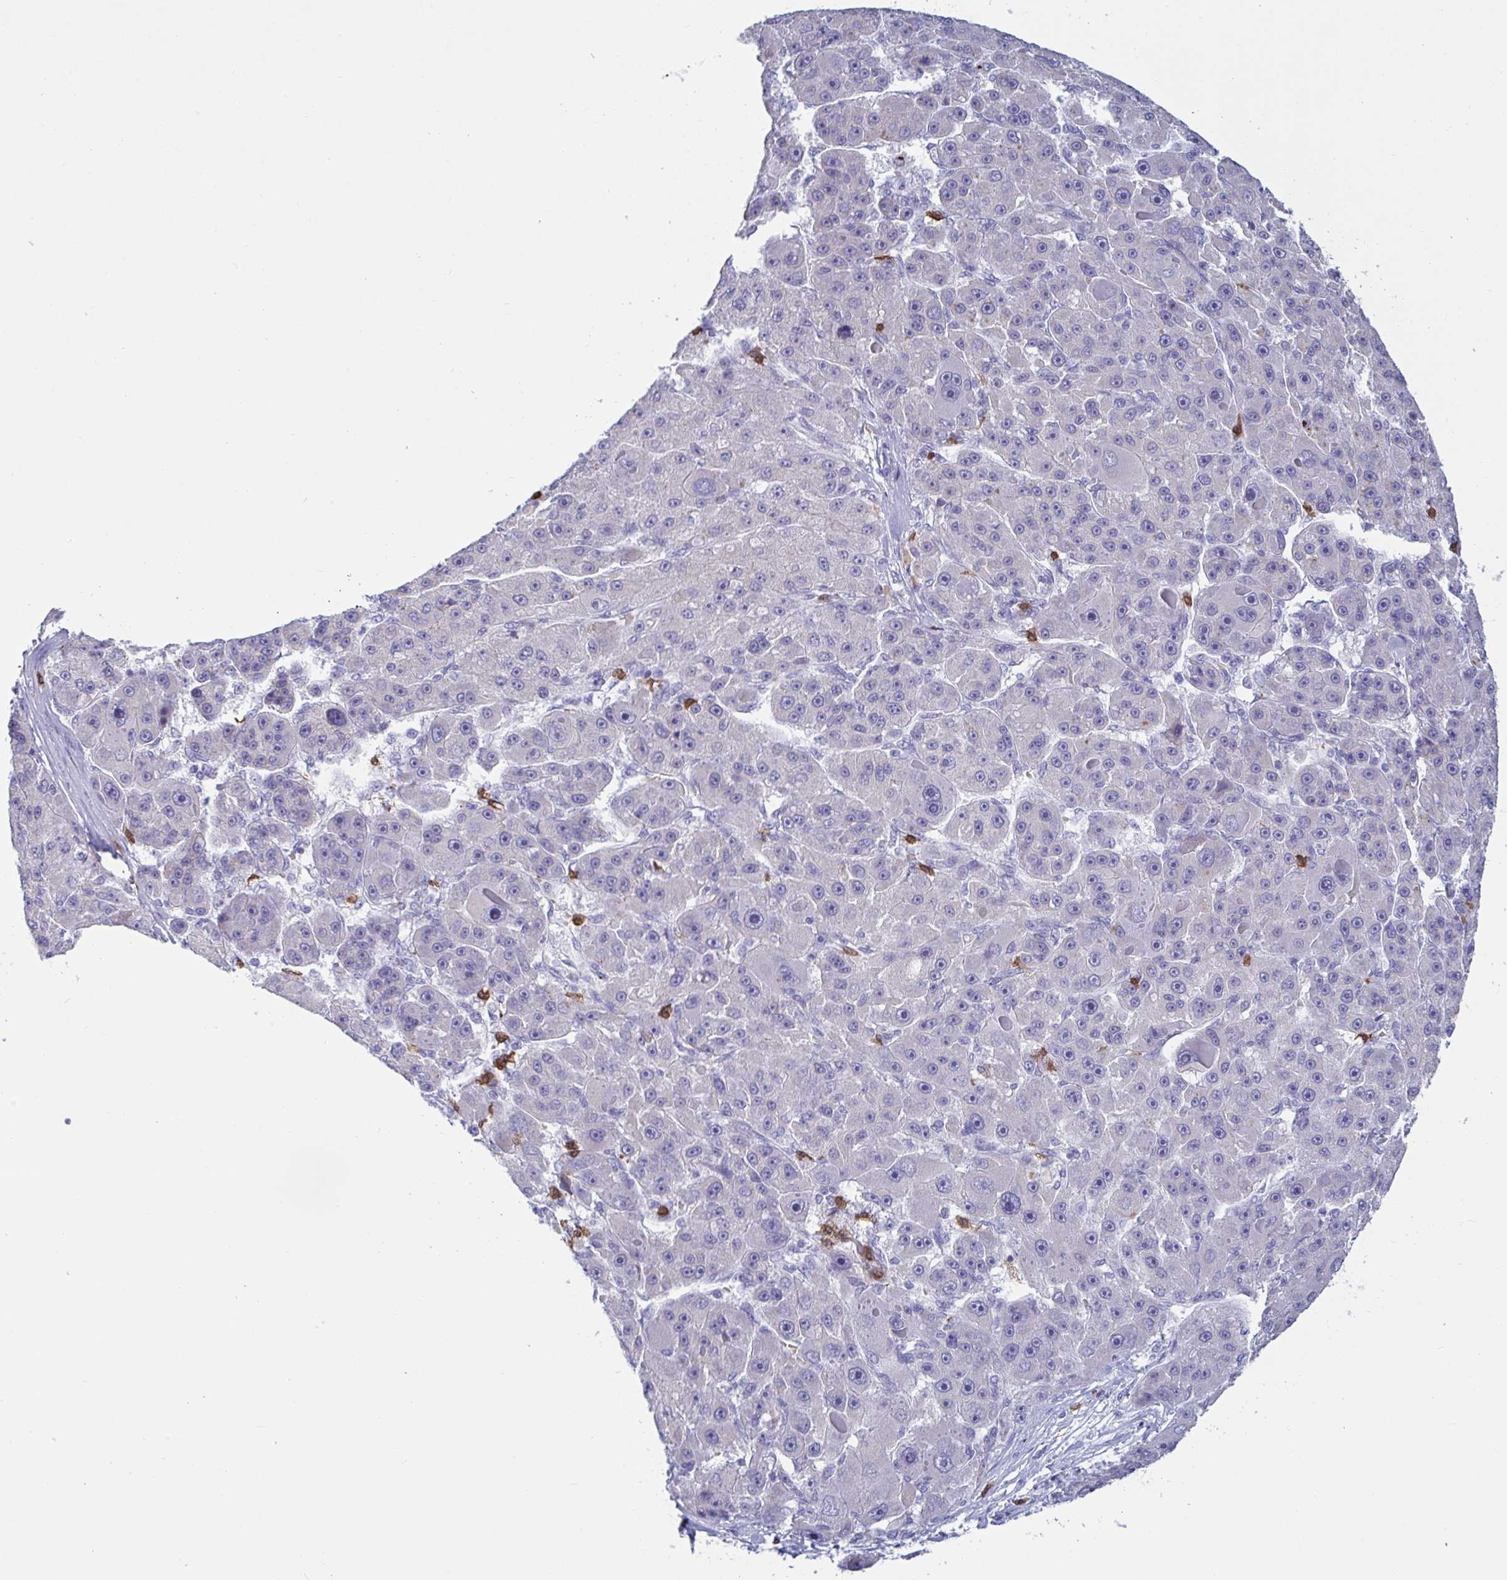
{"staining": {"intensity": "negative", "quantity": "none", "location": "none"}, "tissue": "liver cancer", "cell_type": "Tumor cells", "image_type": "cancer", "snomed": [{"axis": "morphology", "description": "Carcinoma, Hepatocellular, NOS"}, {"axis": "topography", "description": "Liver"}], "caption": "High power microscopy micrograph of an immunohistochemistry image of liver cancer, revealing no significant positivity in tumor cells. (Stains: DAB IHC with hematoxylin counter stain, Microscopy: brightfield microscopy at high magnification).", "gene": "TAS2R38", "patient": {"sex": "male", "age": 76}}